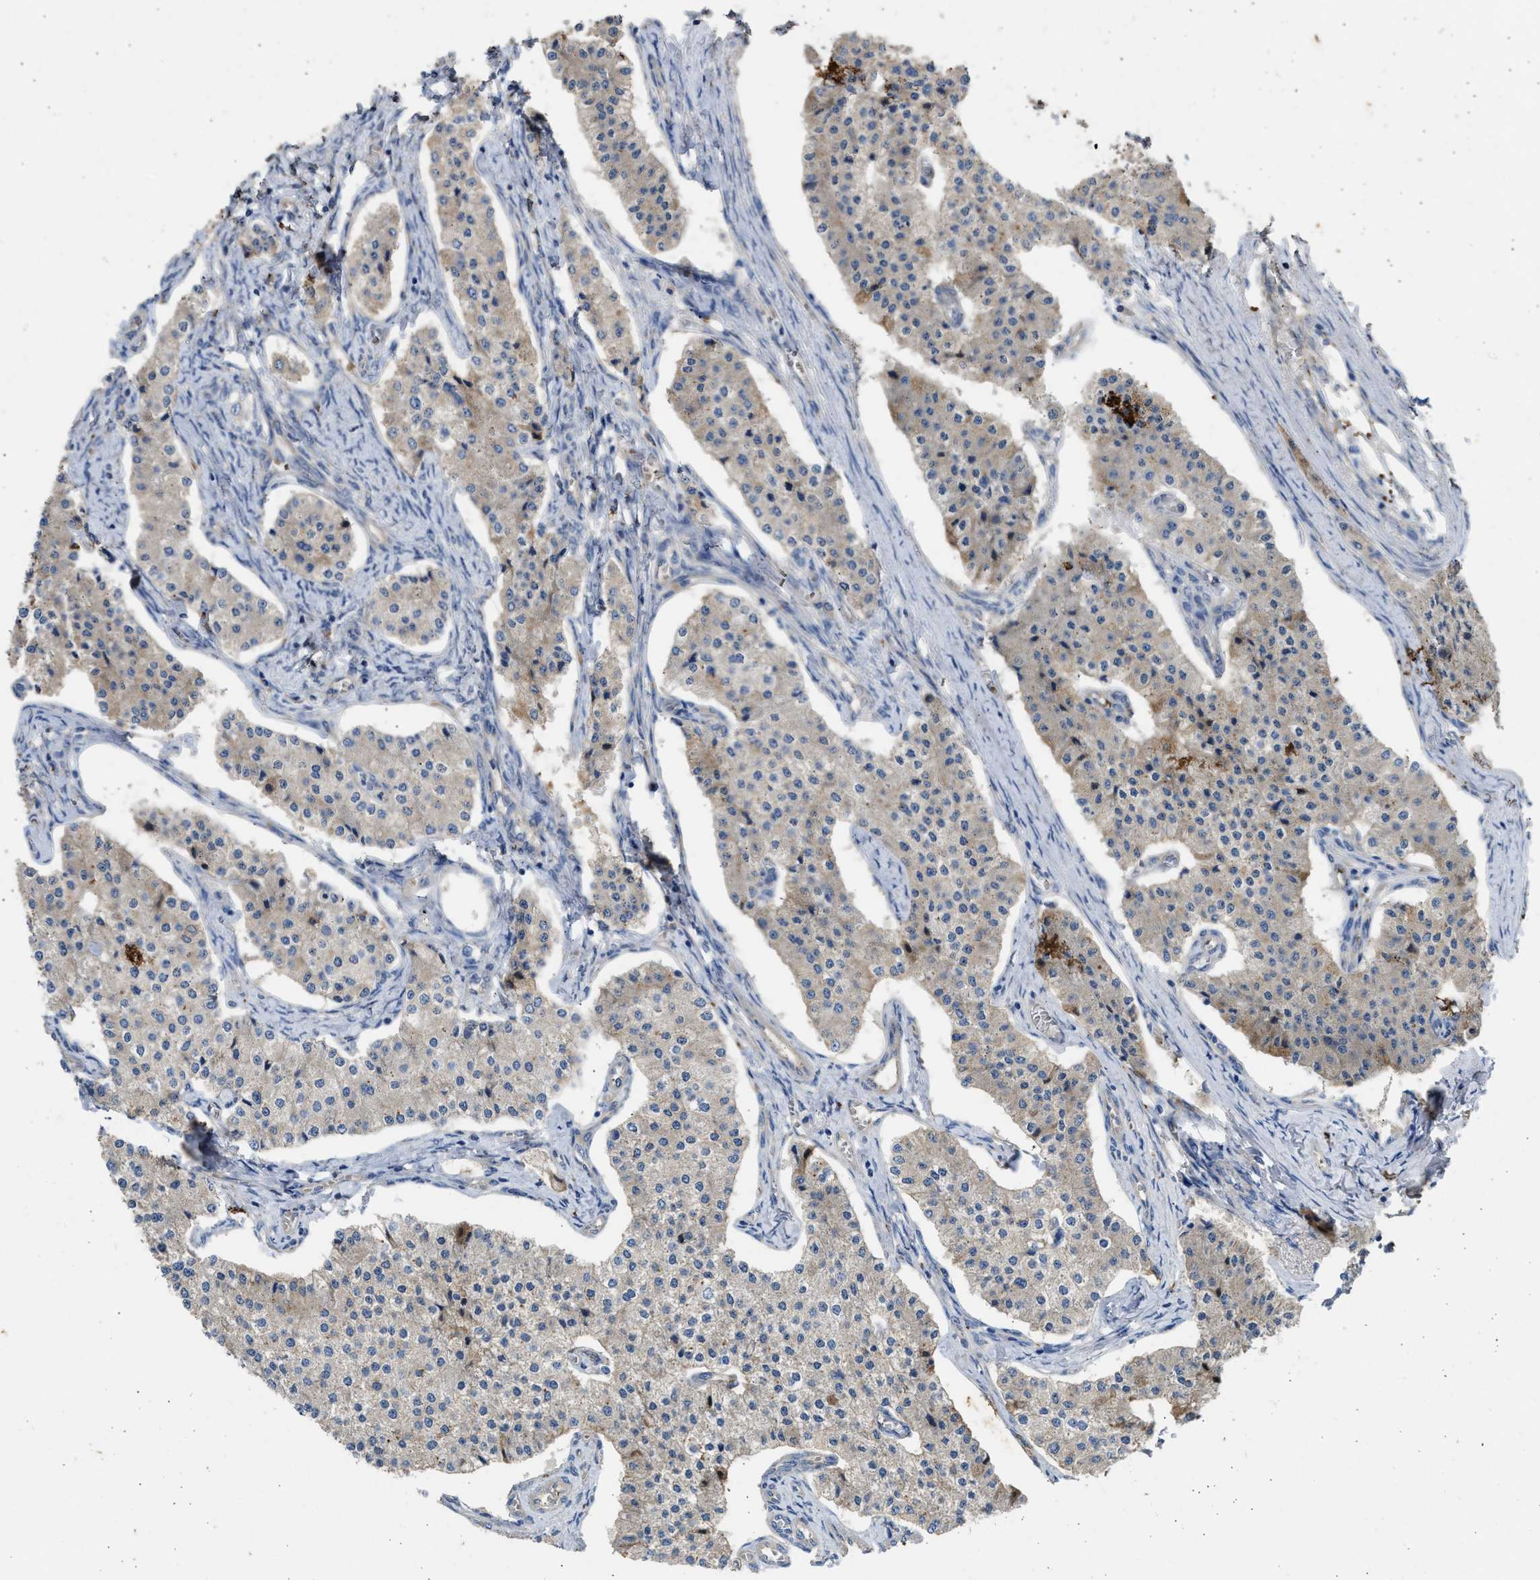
{"staining": {"intensity": "moderate", "quantity": "<25%", "location": "cytoplasmic/membranous"}, "tissue": "carcinoid", "cell_type": "Tumor cells", "image_type": "cancer", "snomed": [{"axis": "morphology", "description": "Carcinoid, malignant, NOS"}, {"axis": "topography", "description": "Colon"}], "caption": "Protein positivity by immunohistochemistry exhibits moderate cytoplasmic/membranous expression in about <25% of tumor cells in carcinoid.", "gene": "CSRNP2", "patient": {"sex": "female", "age": 52}}